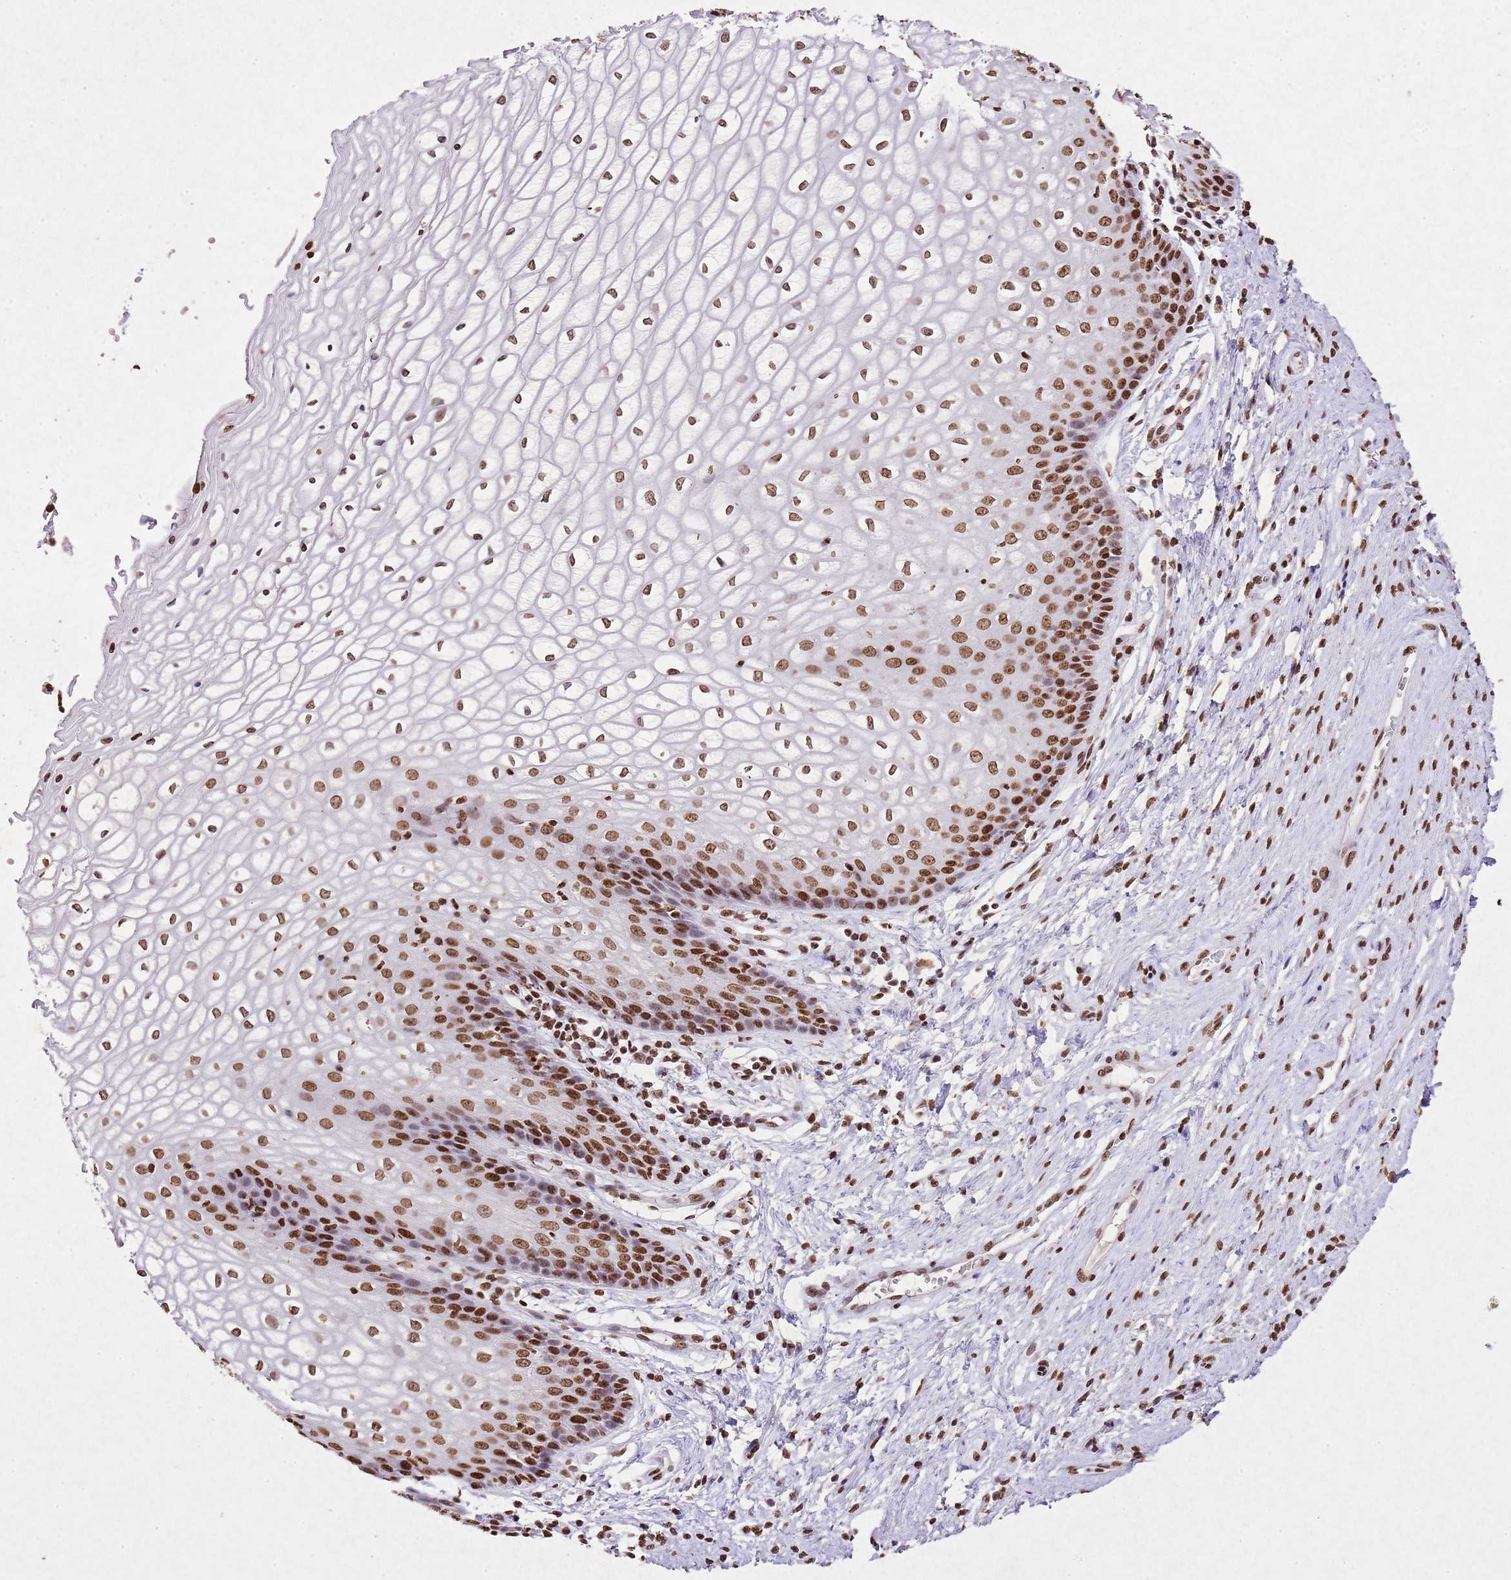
{"staining": {"intensity": "moderate", "quantity": ">75%", "location": "nuclear"}, "tissue": "vagina", "cell_type": "Squamous epithelial cells", "image_type": "normal", "snomed": [{"axis": "morphology", "description": "Normal tissue, NOS"}, {"axis": "topography", "description": "Vagina"}], "caption": "Immunohistochemistry of normal human vagina demonstrates medium levels of moderate nuclear positivity in approximately >75% of squamous epithelial cells. (brown staining indicates protein expression, while blue staining denotes nuclei).", "gene": "BMAL1", "patient": {"sex": "female", "age": 34}}